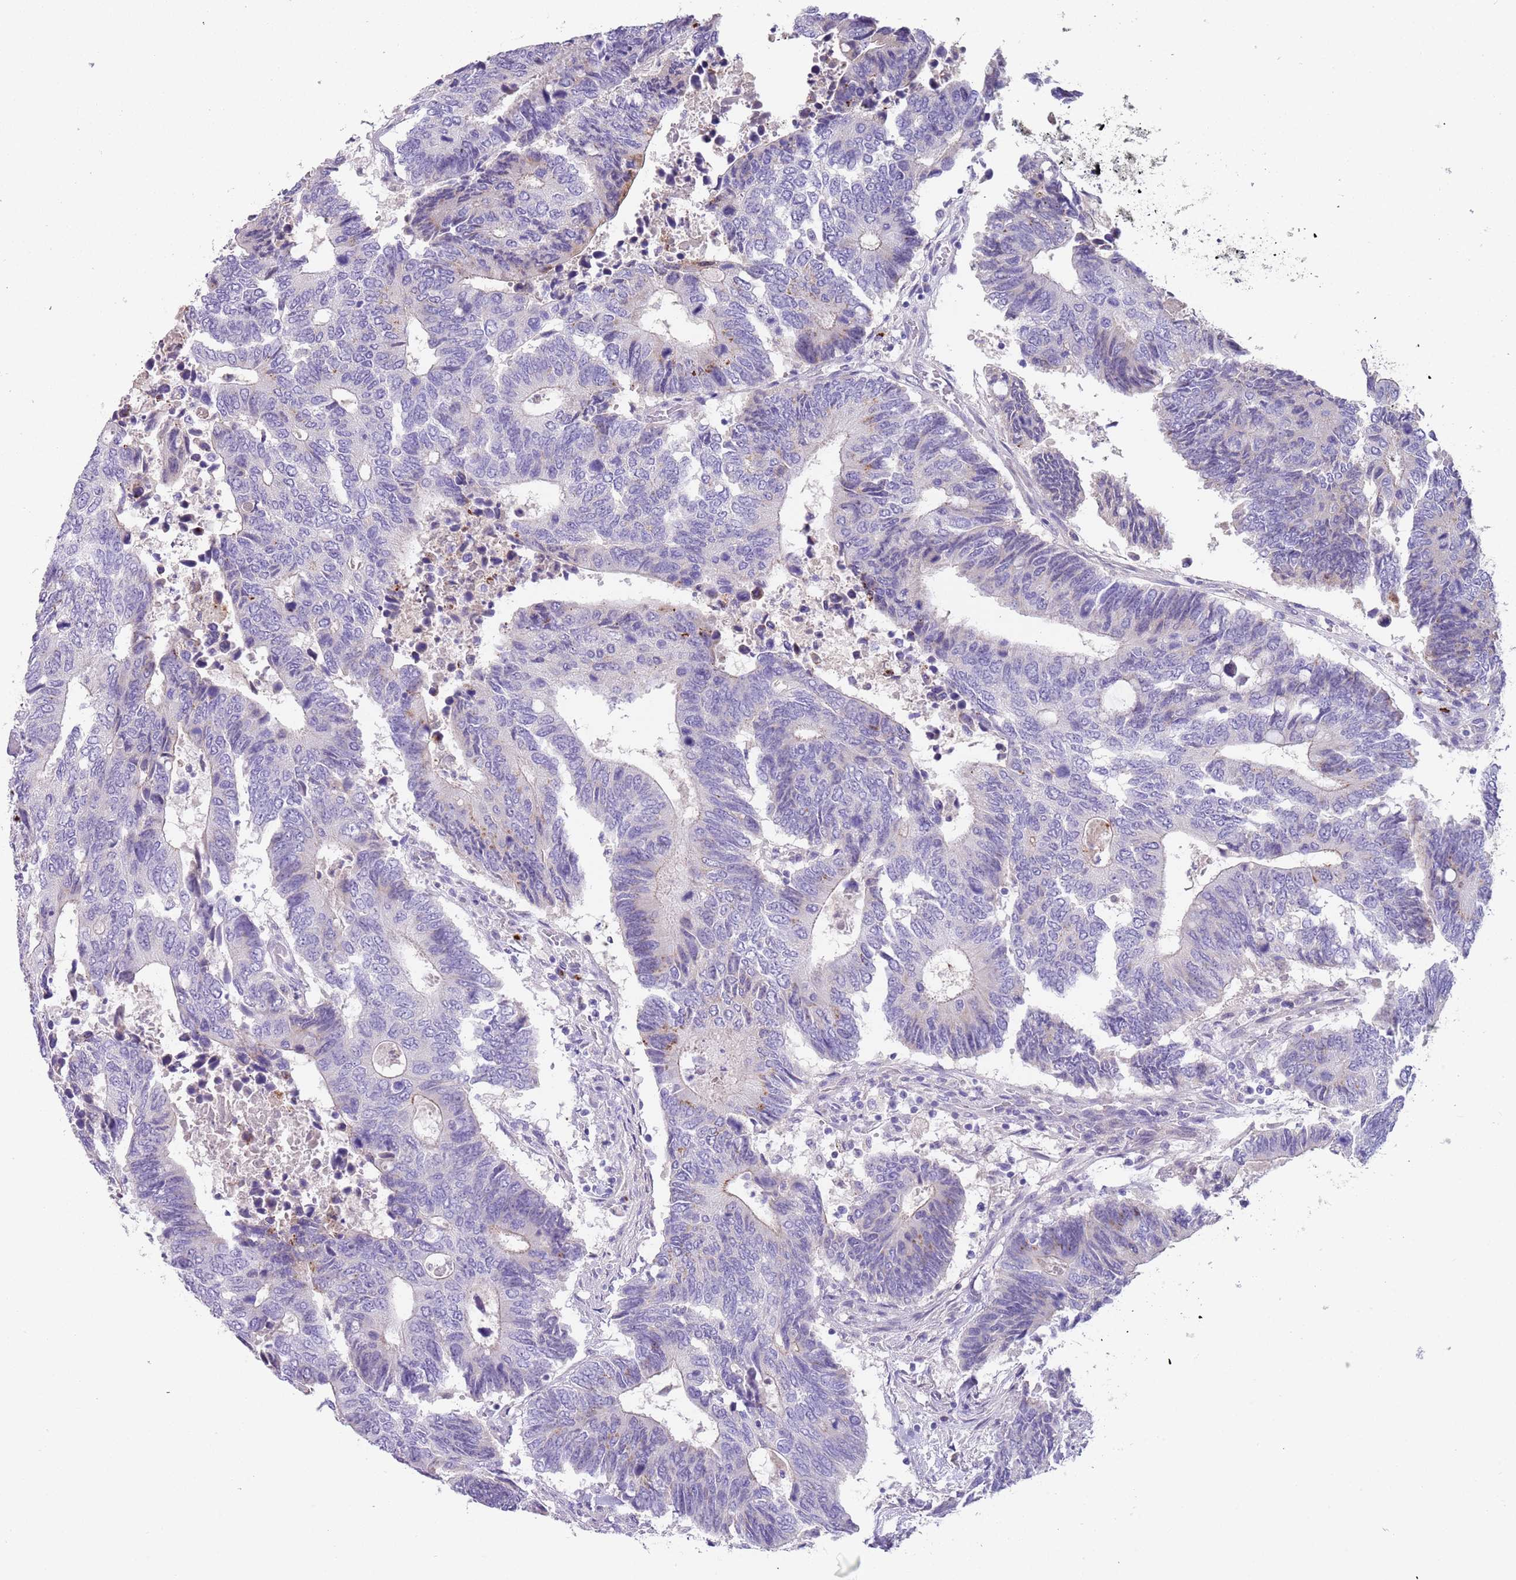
{"staining": {"intensity": "moderate", "quantity": "<25%", "location": "cytoplasmic/membranous"}, "tissue": "colorectal cancer", "cell_type": "Tumor cells", "image_type": "cancer", "snomed": [{"axis": "morphology", "description": "Adenocarcinoma, NOS"}, {"axis": "topography", "description": "Colon"}], "caption": "Adenocarcinoma (colorectal) stained with a brown dye exhibits moderate cytoplasmic/membranous positive expression in about <25% of tumor cells.", "gene": "C2CD3", "patient": {"sex": "male", "age": 87}}